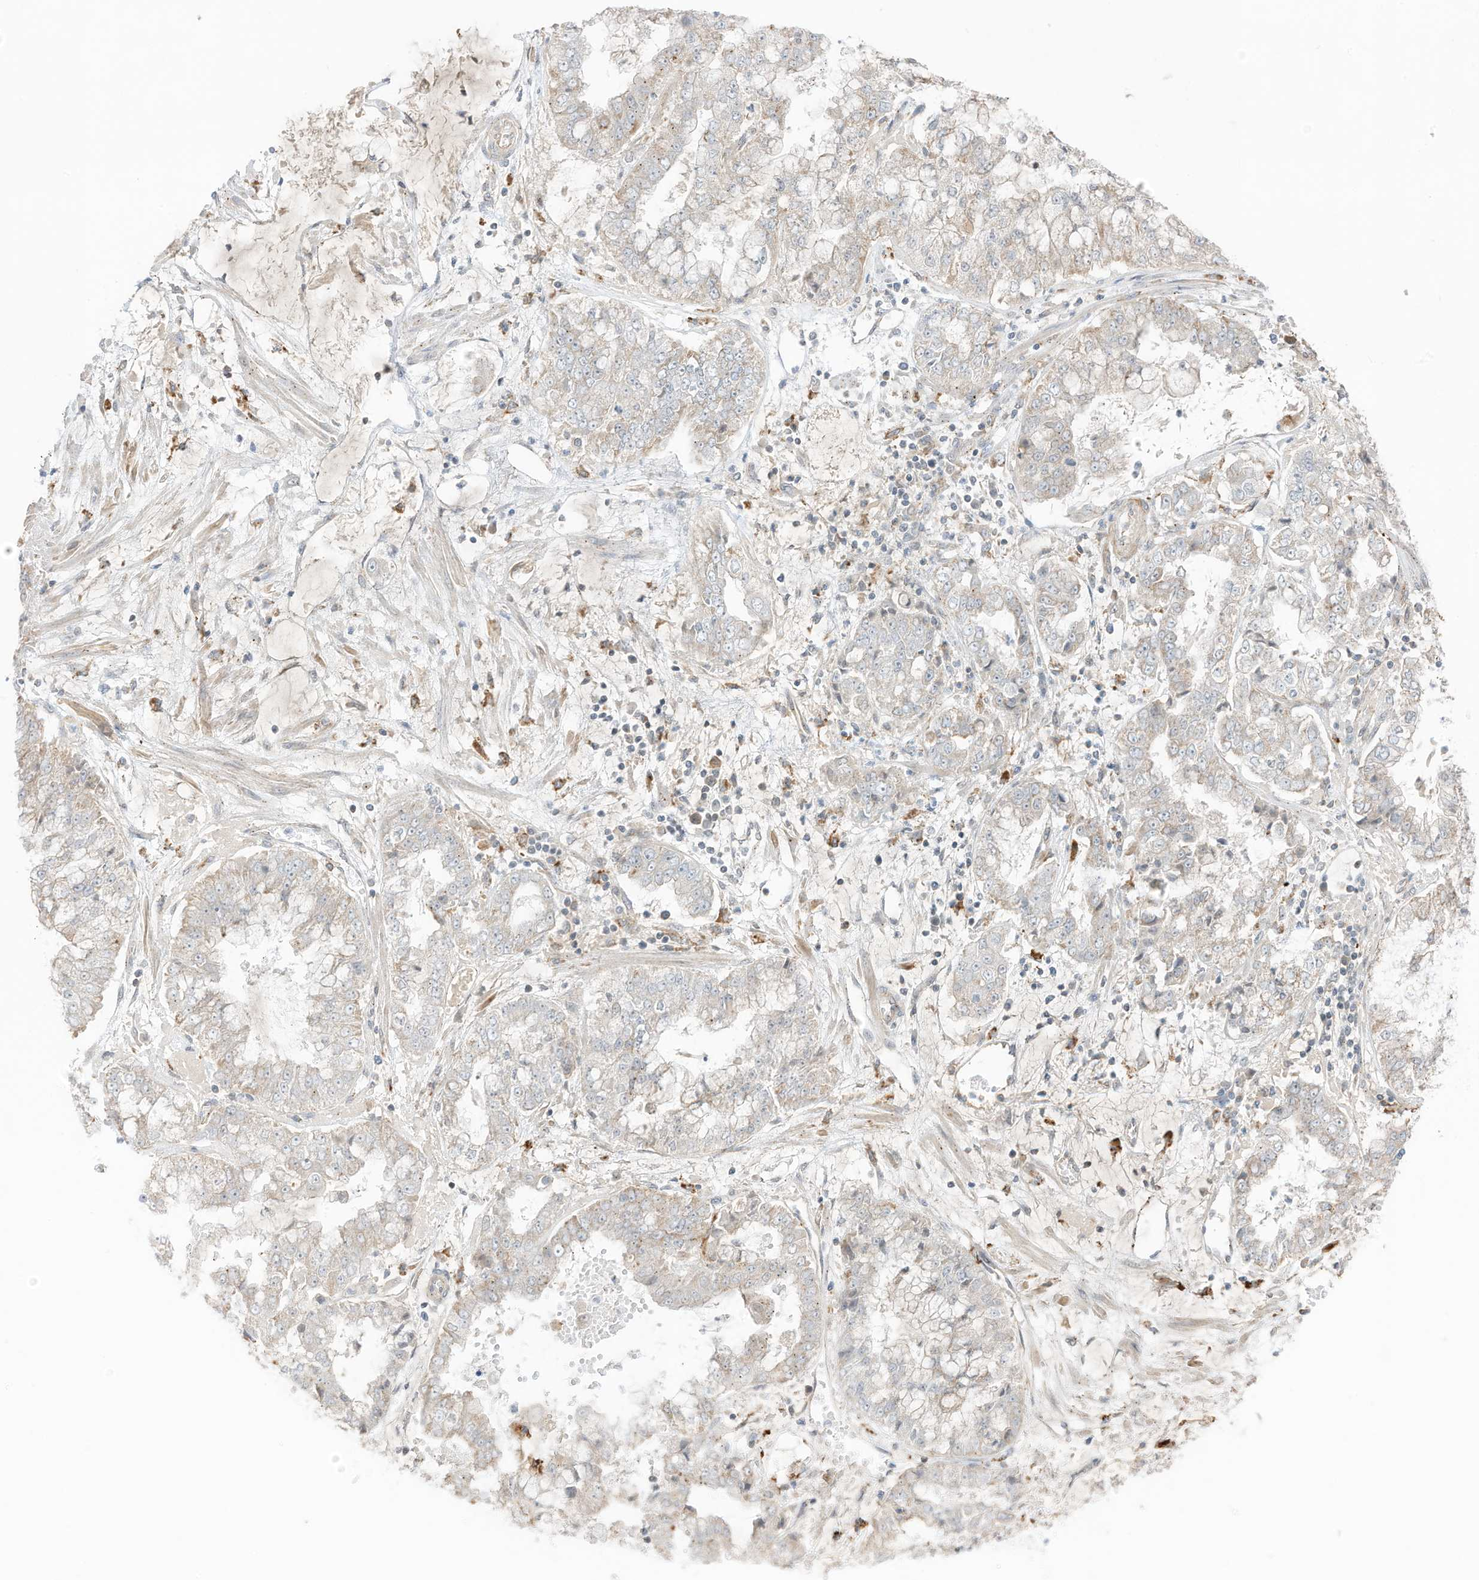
{"staining": {"intensity": "weak", "quantity": "<25%", "location": "cytoplasmic/membranous"}, "tissue": "stomach cancer", "cell_type": "Tumor cells", "image_type": "cancer", "snomed": [{"axis": "morphology", "description": "Adenocarcinoma, NOS"}, {"axis": "topography", "description": "Stomach"}], "caption": "The image exhibits no significant expression in tumor cells of adenocarcinoma (stomach). (DAB immunohistochemistry with hematoxylin counter stain).", "gene": "N4BP3", "patient": {"sex": "male", "age": 76}}